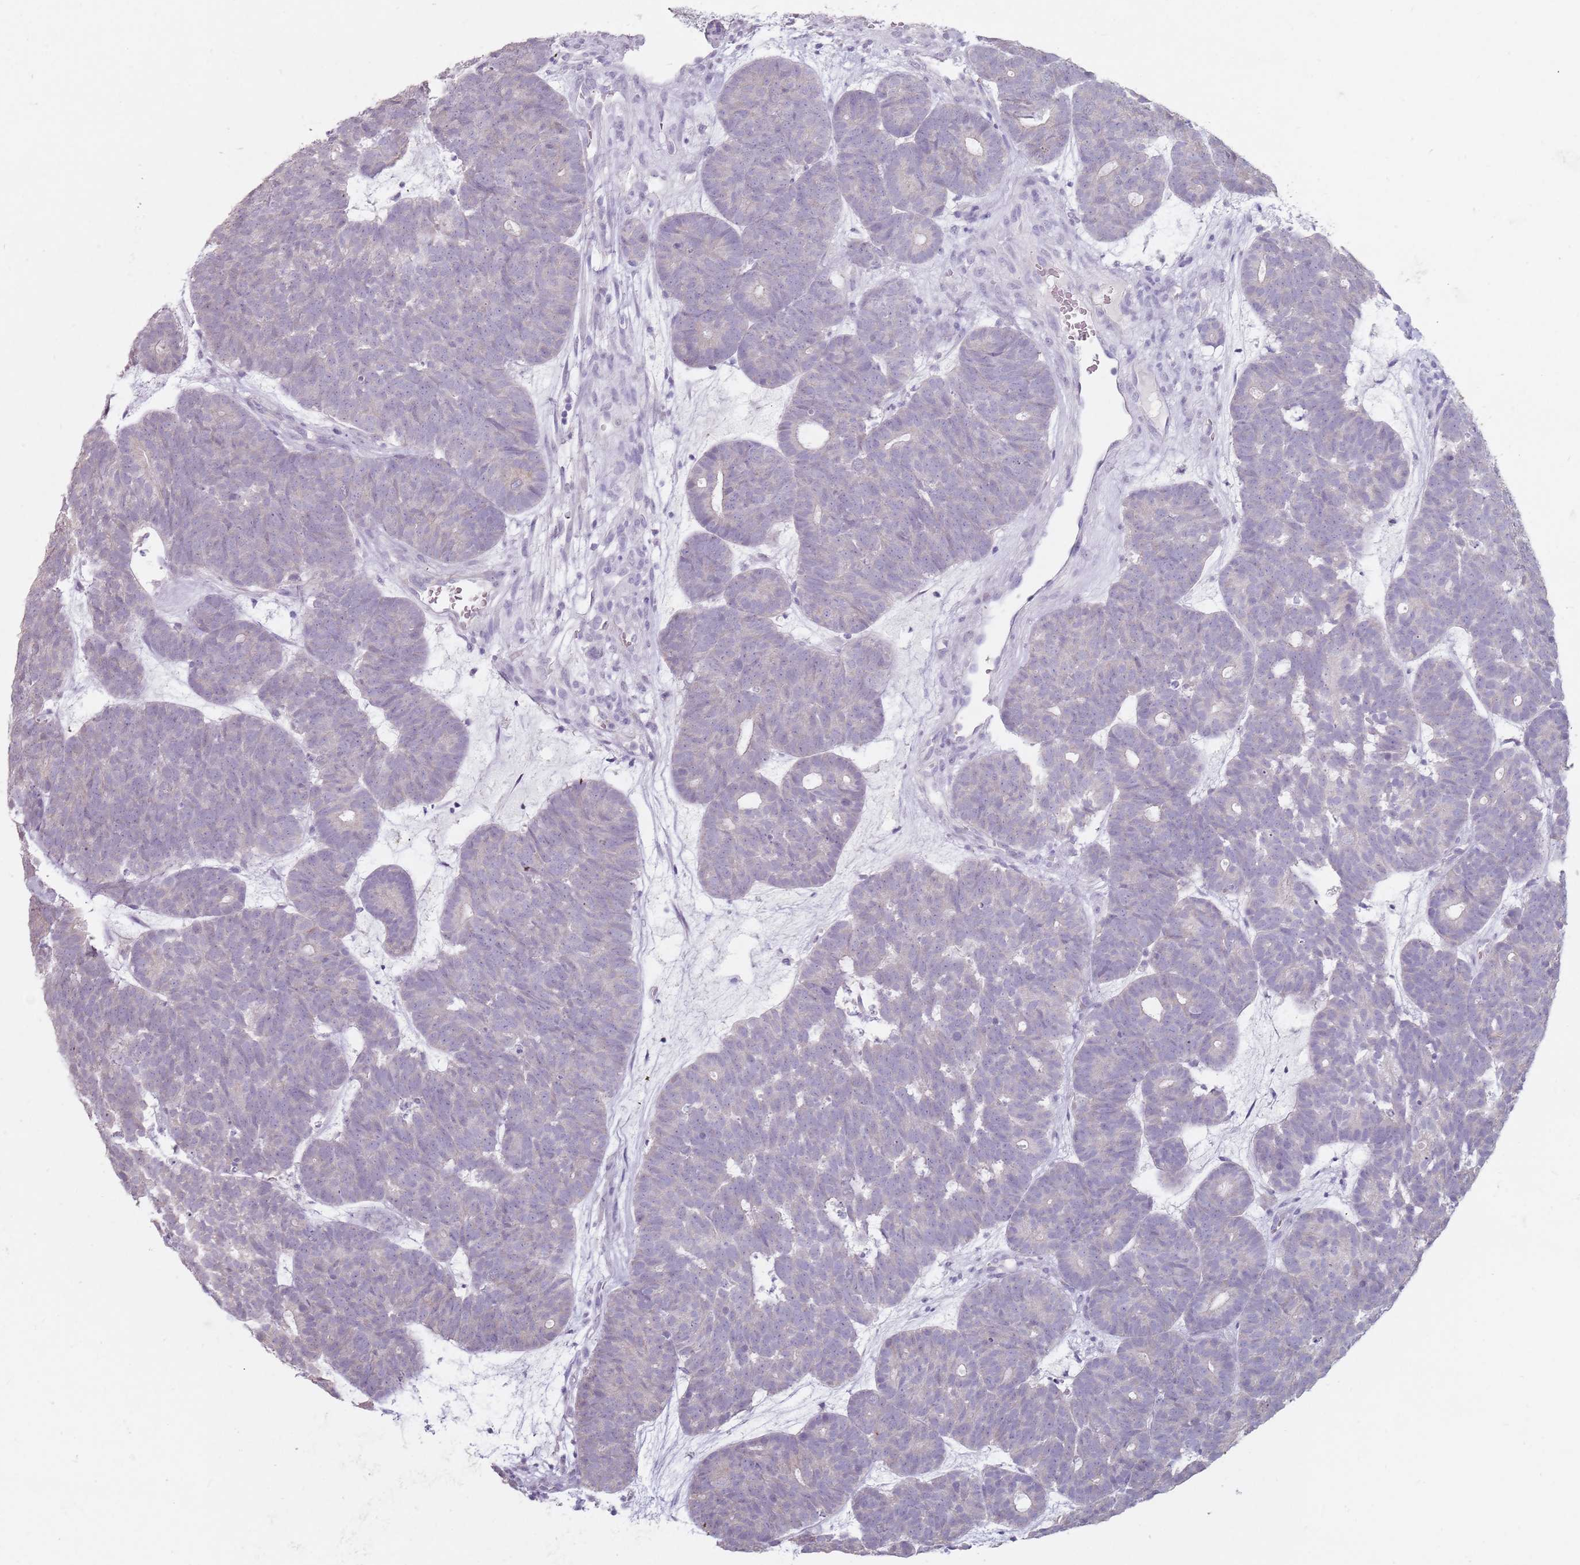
{"staining": {"intensity": "negative", "quantity": "none", "location": "none"}, "tissue": "head and neck cancer", "cell_type": "Tumor cells", "image_type": "cancer", "snomed": [{"axis": "morphology", "description": "Adenocarcinoma, NOS"}, {"axis": "topography", "description": "Head-Neck"}], "caption": "A high-resolution image shows immunohistochemistry staining of head and neck adenocarcinoma, which demonstrates no significant positivity in tumor cells. (DAB IHC visualized using brightfield microscopy, high magnification).", "gene": "STYK1", "patient": {"sex": "female", "age": 81}}